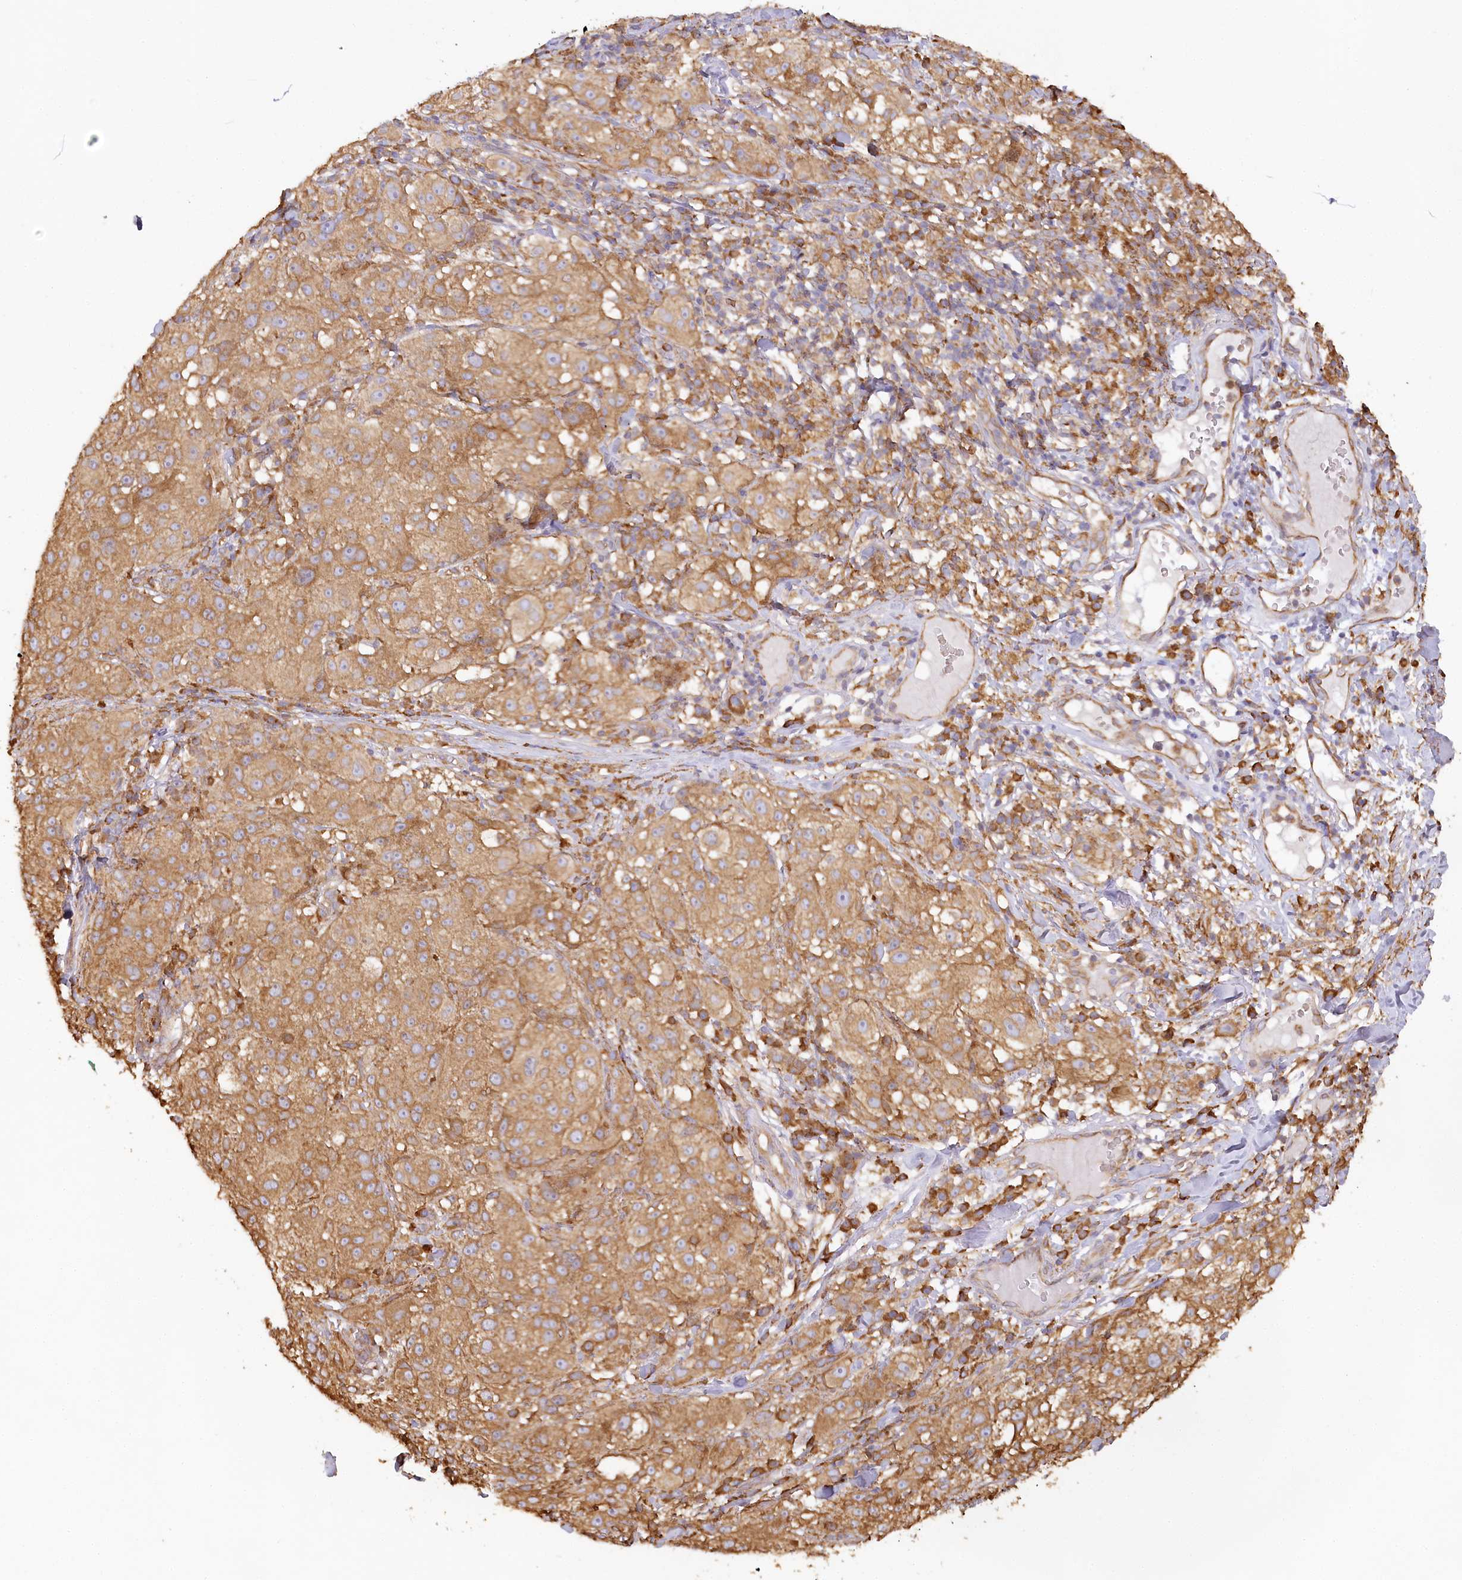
{"staining": {"intensity": "moderate", "quantity": ">75%", "location": "cytoplasmic/membranous"}, "tissue": "melanoma", "cell_type": "Tumor cells", "image_type": "cancer", "snomed": [{"axis": "morphology", "description": "Necrosis, NOS"}, {"axis": "morphology", "description": "Malignant melanoma, NOS"}, {"axis": "topography", "description": "Skin"}], "caption": "Immunohistochemical staining of malignant melanoma demonstrates medium levels of moderate cytoplasmic/membranous expression in about >75% of tumor cells. The staining was performed using DAB (3,3'-diaminobenzidine) to visualize the protein expression in brown, while the nuclei were stained in blue with hematoxylin (Magnification: 20x).", "gene": "ACAP2", "patient": {"sex": "female", "age": 87}}